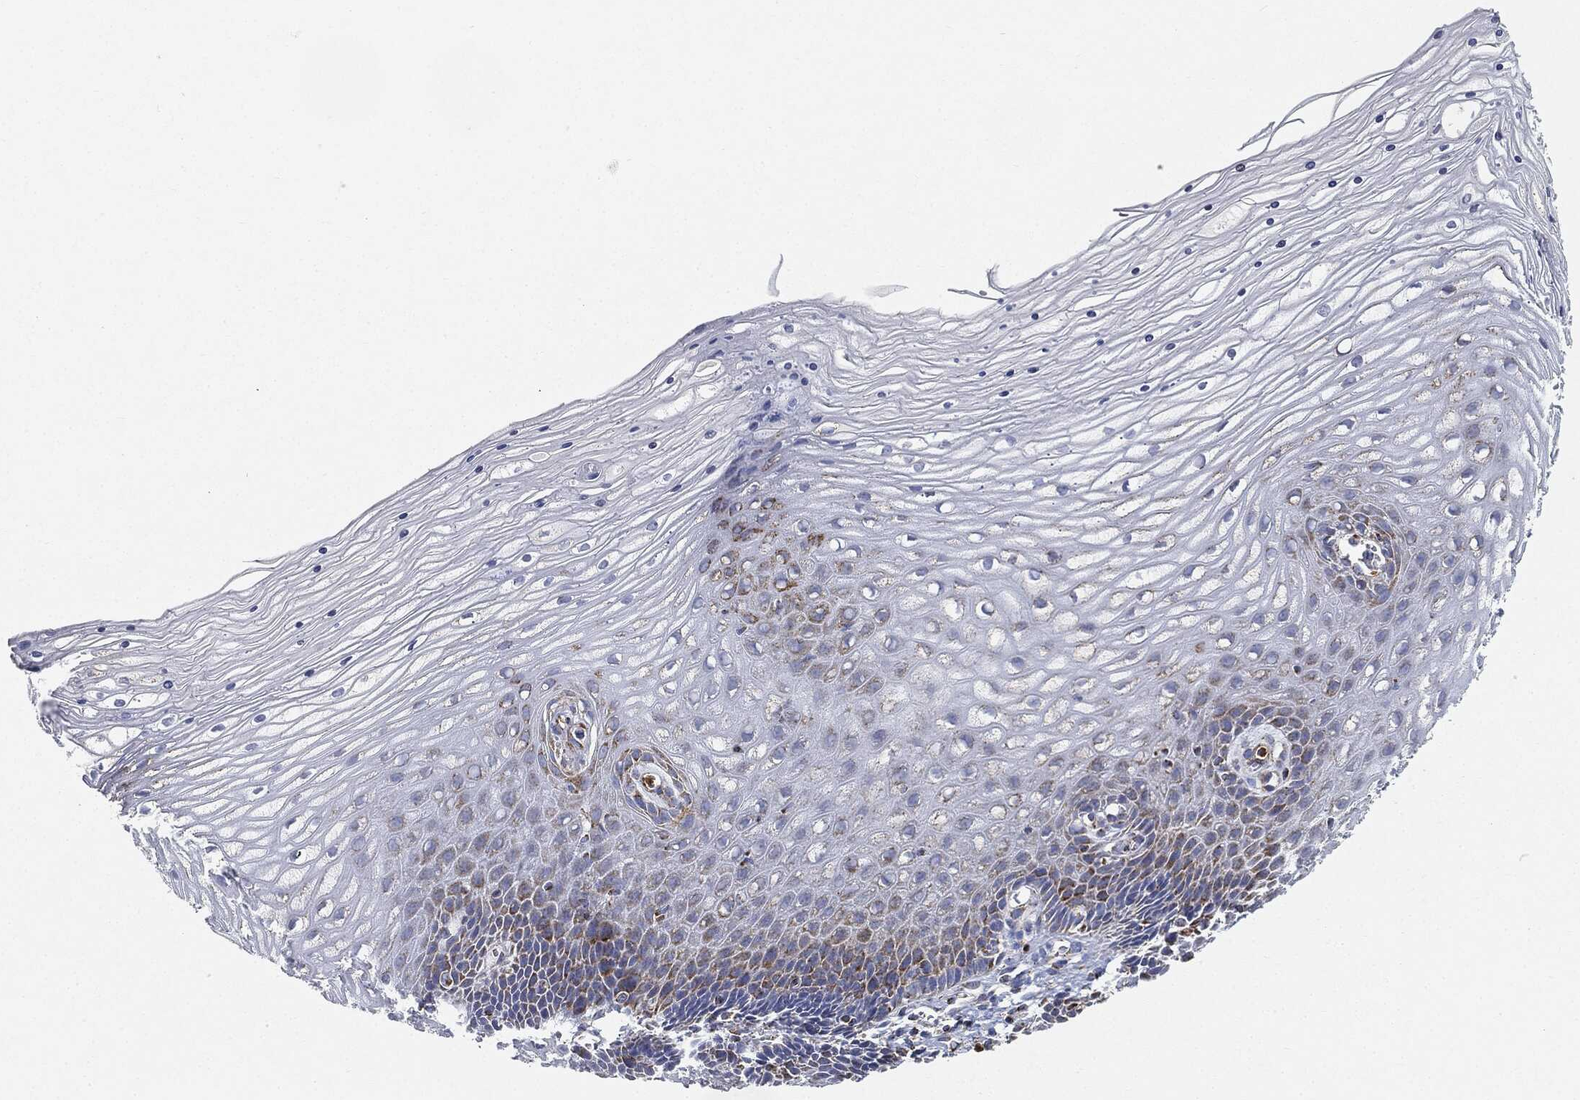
{"staining": {"intensity": "weak", "quantity": "25%-75%", "location": "cytoplasmic/membranous"}, "tissue": "cervix", "cell_type": "Glandular cells", "image_type": "normal", "snomed": [{"axis": "morphology", "description": "Normal tissue, NOS"}, {"axis": "topography", "description": "Cervix"}], "caption": "High-magnification brightfield microscopy of unremarkable cervix stained with DAB (3,3'-diaminobenzidine) (brown) and counterstained with hematoxylin (blue). glandular cells exhibit weak cytoplasmic/membranous expression is seen in about25%-75% of cells.", "gene": "CAPN15", "patient": {"sex": "female", "age": 35}}